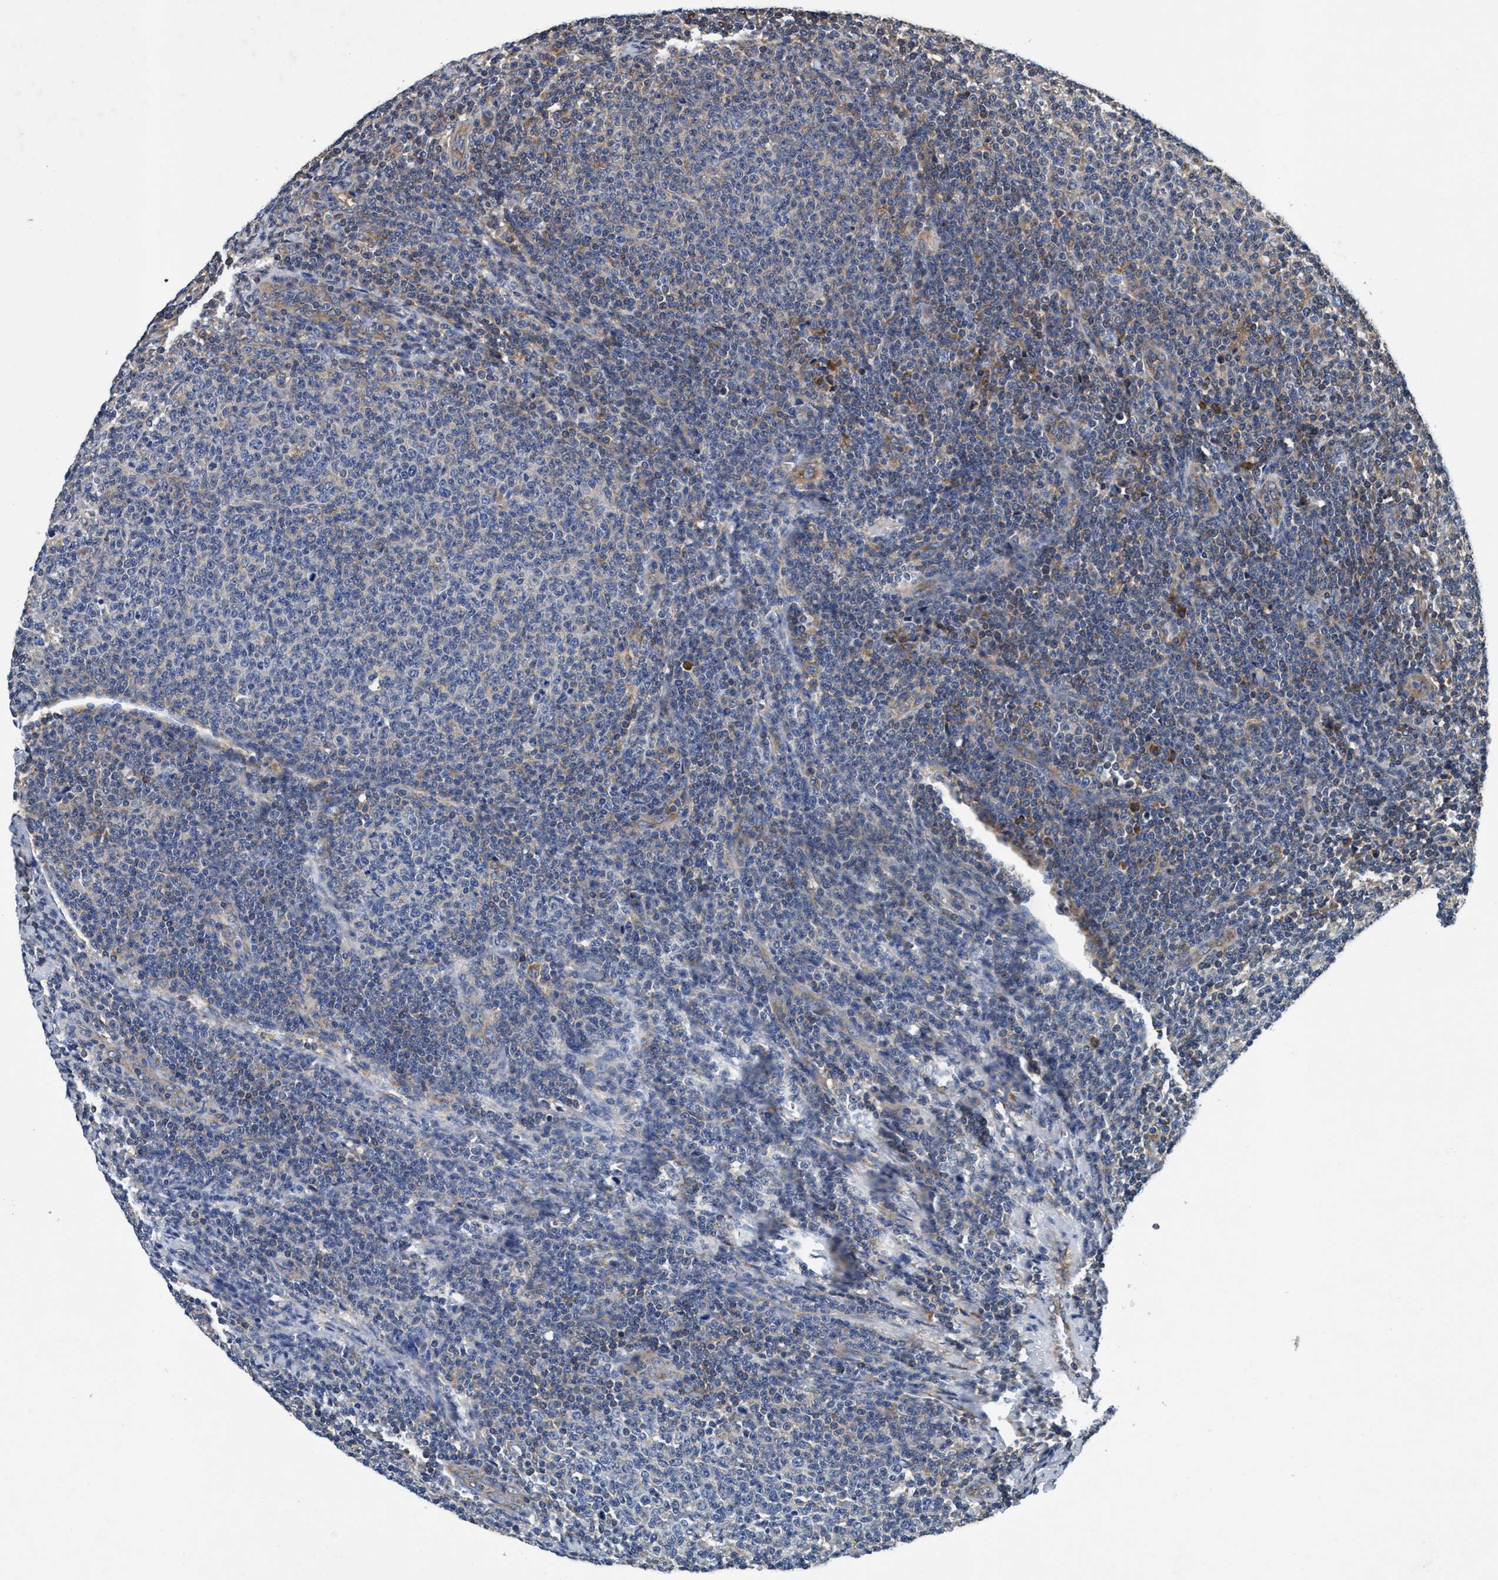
{"staining": {"intensity": "negative", "quantity": "none", "location": "none"}, "tissue": "lymphoma", "cell_type": "Tumor cells", "image_type": "cancer", "snomed": [{"axis": "morphology", "description": "Malignant lymphoma, non-Hodgkin's type, Low grade"}, {"axis": "topography", "description": "Lymph node"}], "caption": "Lymphoma was stained to show a protein in brown. There is no significant positivity in tumor cells. (Stains: DAB immunohistochemistry (IHC) with hematoxylin counter stain, Microscopy: brightfield microscopy at high magnification).", "gene": "ENDOG", "patient": {"sex": "male", "age": 66}}